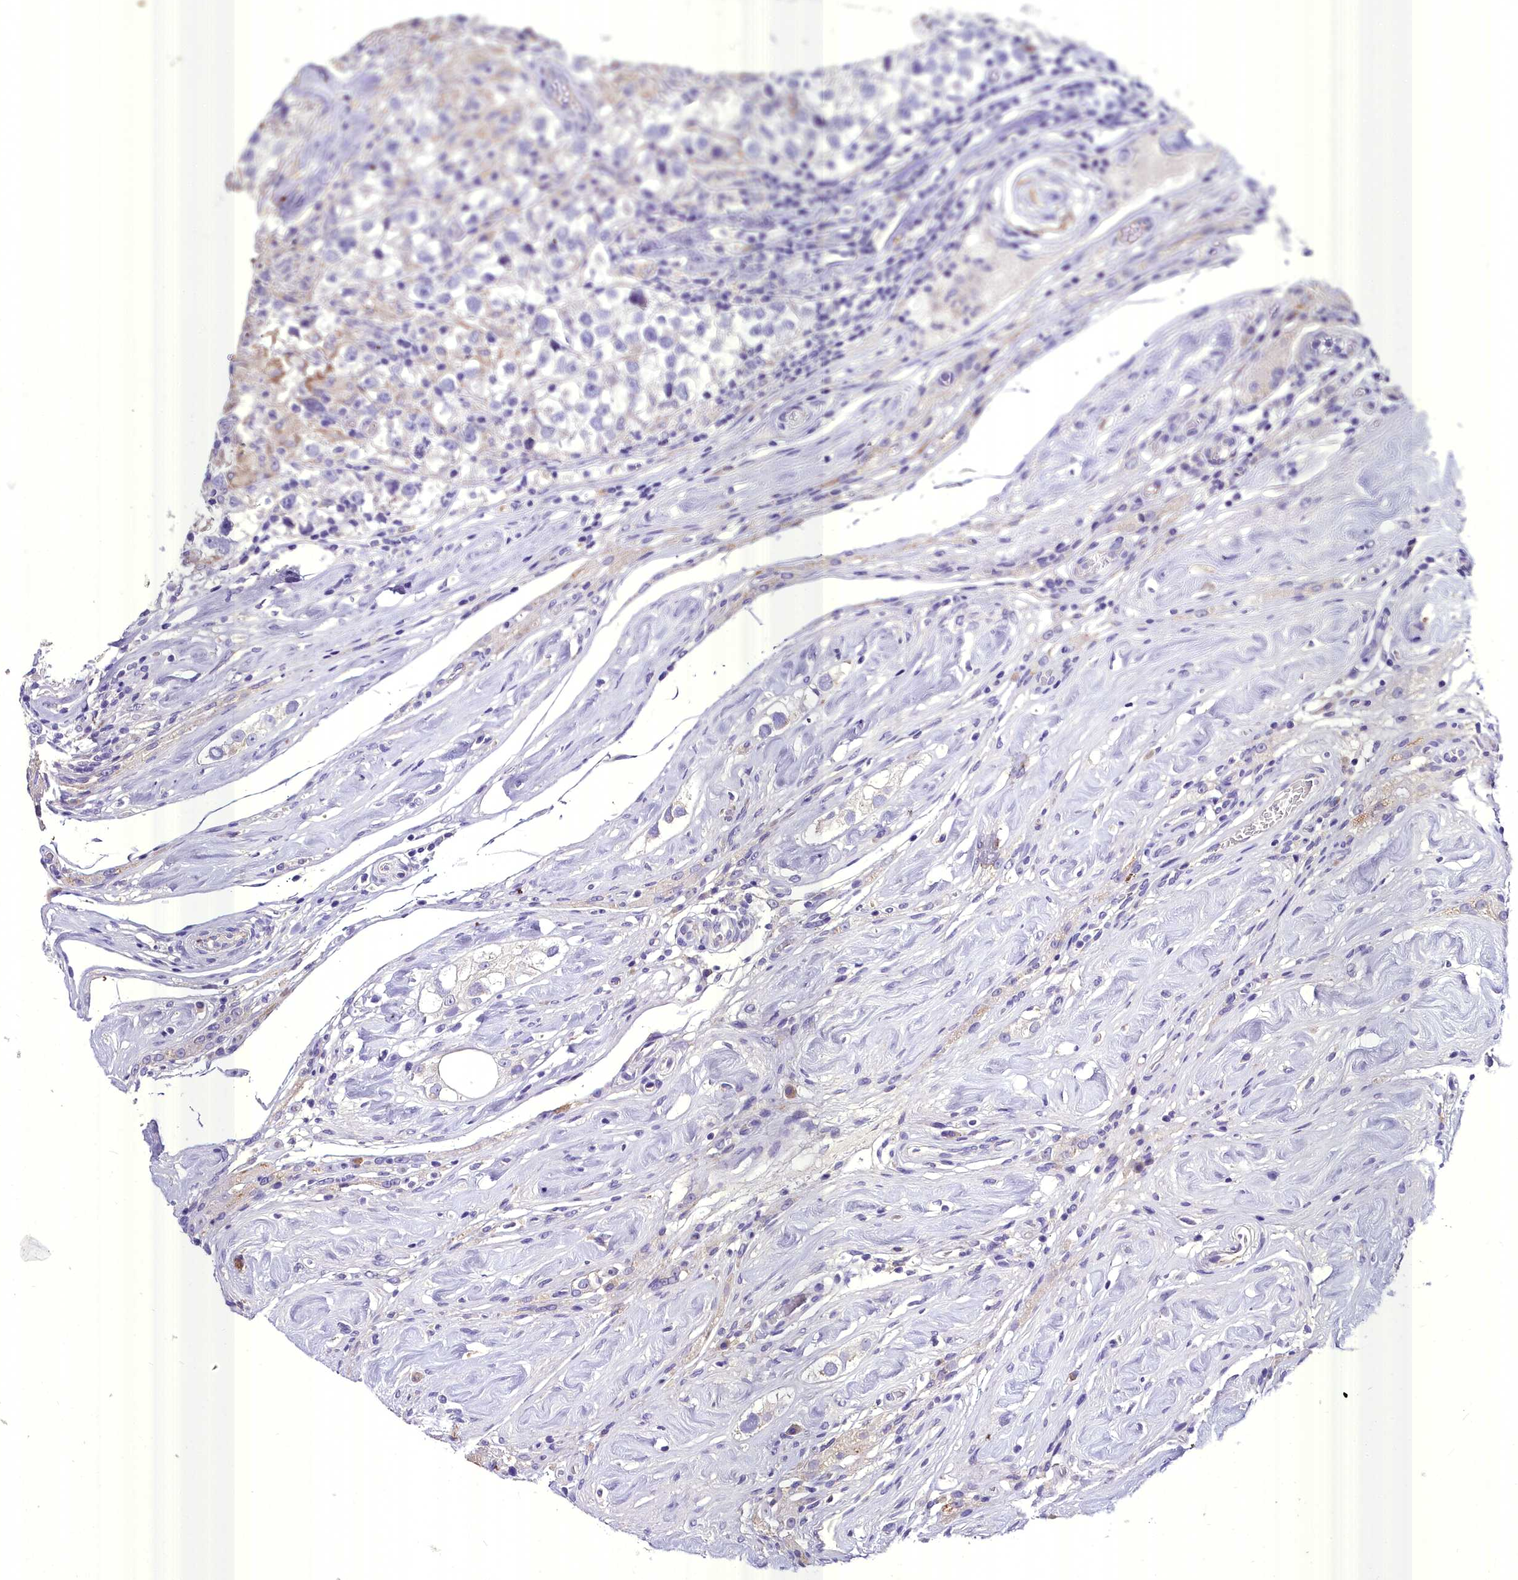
{"staining": {"intensity": "negative", "quantity": "none", "location": "none"}, "tissue": "testis cancer", "cell_type": "Tumor cells", "image_type": "cancer", "snomed": [{"axis": "morphology", "description": "Seminoma, NOS"}, {"axis": "topography", "description": "Testis"}], "caption": "Immunohistochemistry (IHC) histopathology image of neoplastic tissue: human testis seminoma stained with DAB shows no significant protein positivity in tumor cells. (Stains: DAB (3,3'-diaminobenzidine) immunohistochemistry with hematoxylin counter stain, Microscopy: brightfield microscopy at high magnification).", "gene": "MS4A18", "patient": {"sex": "male", "age": 46}}